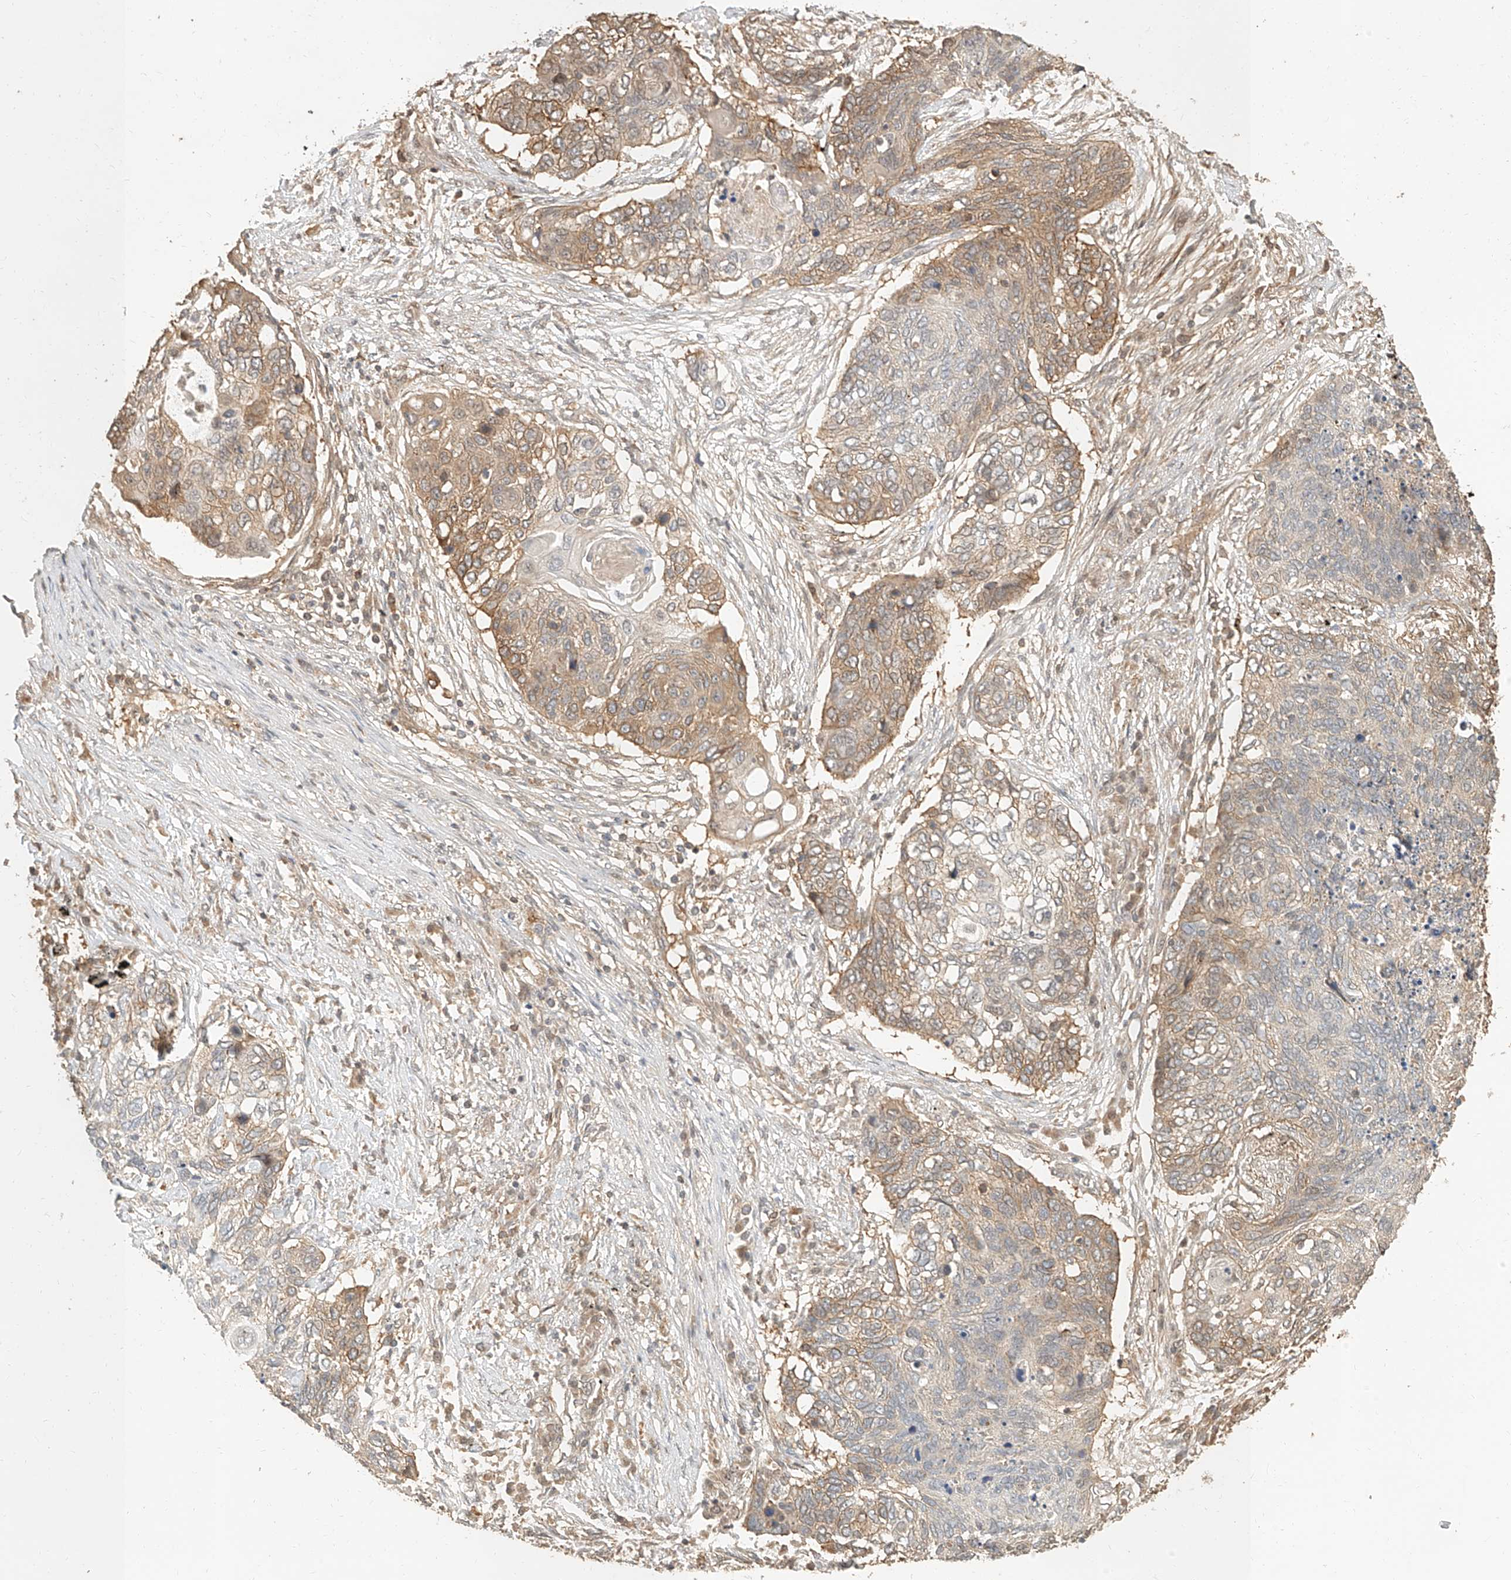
{"staining": {"intensity": "moderate", "quantity": "25%-75%", "location": "cytoplasmic/membranous"}, "tissue": "lung cancer", "cell_type": "Tumor cells", "image_type": "cancer", "snomed": [{"axis": "morphology", "description": "Squamous cell carcinoma, NOS"}, {"axis": "topography", "description": "Lung"}], "caption": "Immunohistochemistry (DAB (3,3'-diaminobenzidine)) staining of lung squamous cell carcinoma demonstrates moderate cytoplasmic/membranous protein staining in approximately 25%-75% of tumor cells. (IHC, brightfield microscopy, high magnification).", "gene": "NAP1L1", "patient": {"sex": "female", "age": 63}}